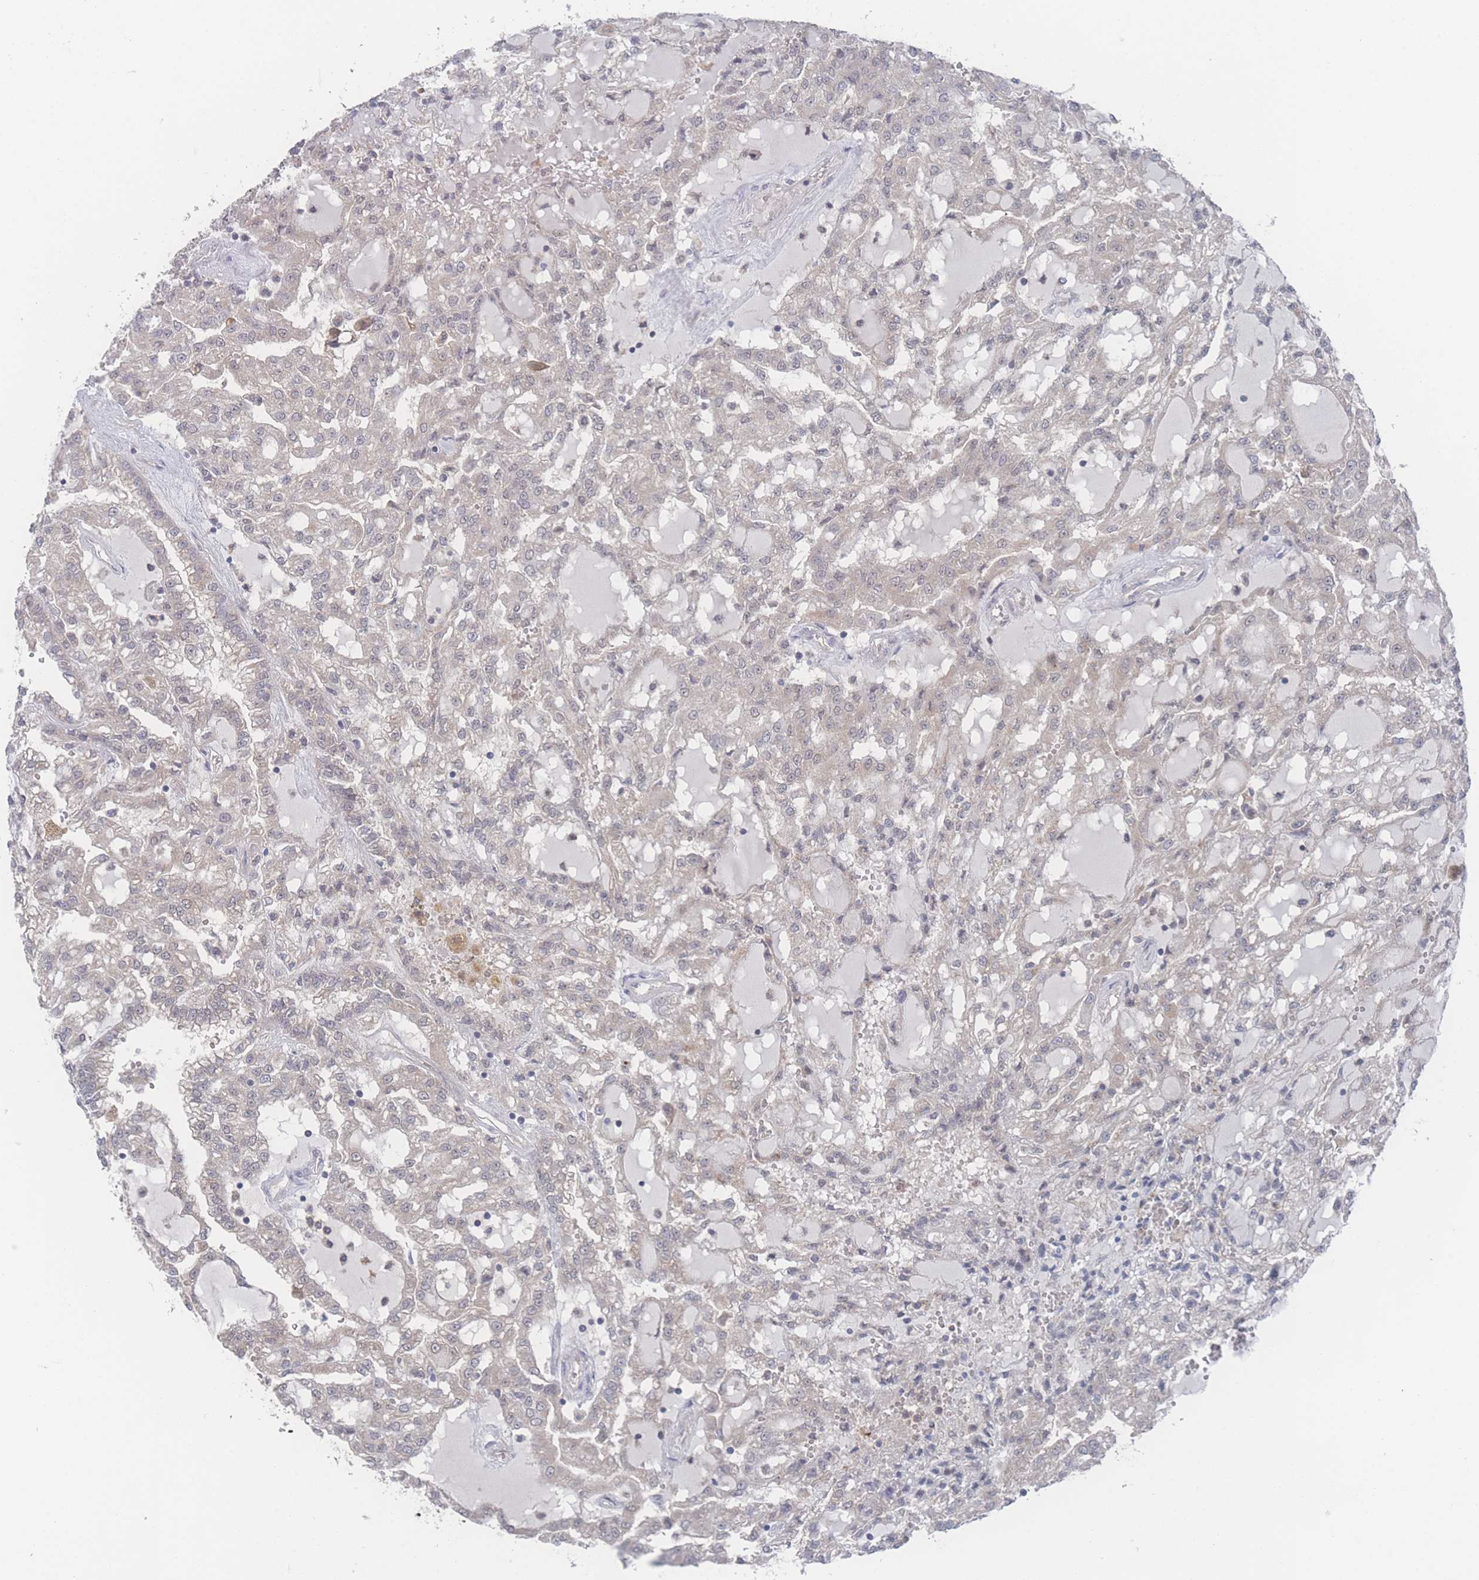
{"staining": {"intensity": "negative", "quantity": "none", "location": "none"}, "tissue": "renal cancer", "cell_type": "Tumor cells", "image_type": "cancer", "snomed": [{"axis": "morphology", "description": "Adenocarcinoma, NOS"}, {"axis": "topography", "description": "Kidney"}], "caption": "Immunohistochemistry photomicrograph of neoplastic tissue: renal cancer stained with DAB demonstrates no significant protein positivity in tumor cells. The staining is performed using DAB brown chromogen with nuclei counter-stained in using hematoxylin.", "gene": "NBEAL1", "patient": {"sex": "male", "age": 63}}